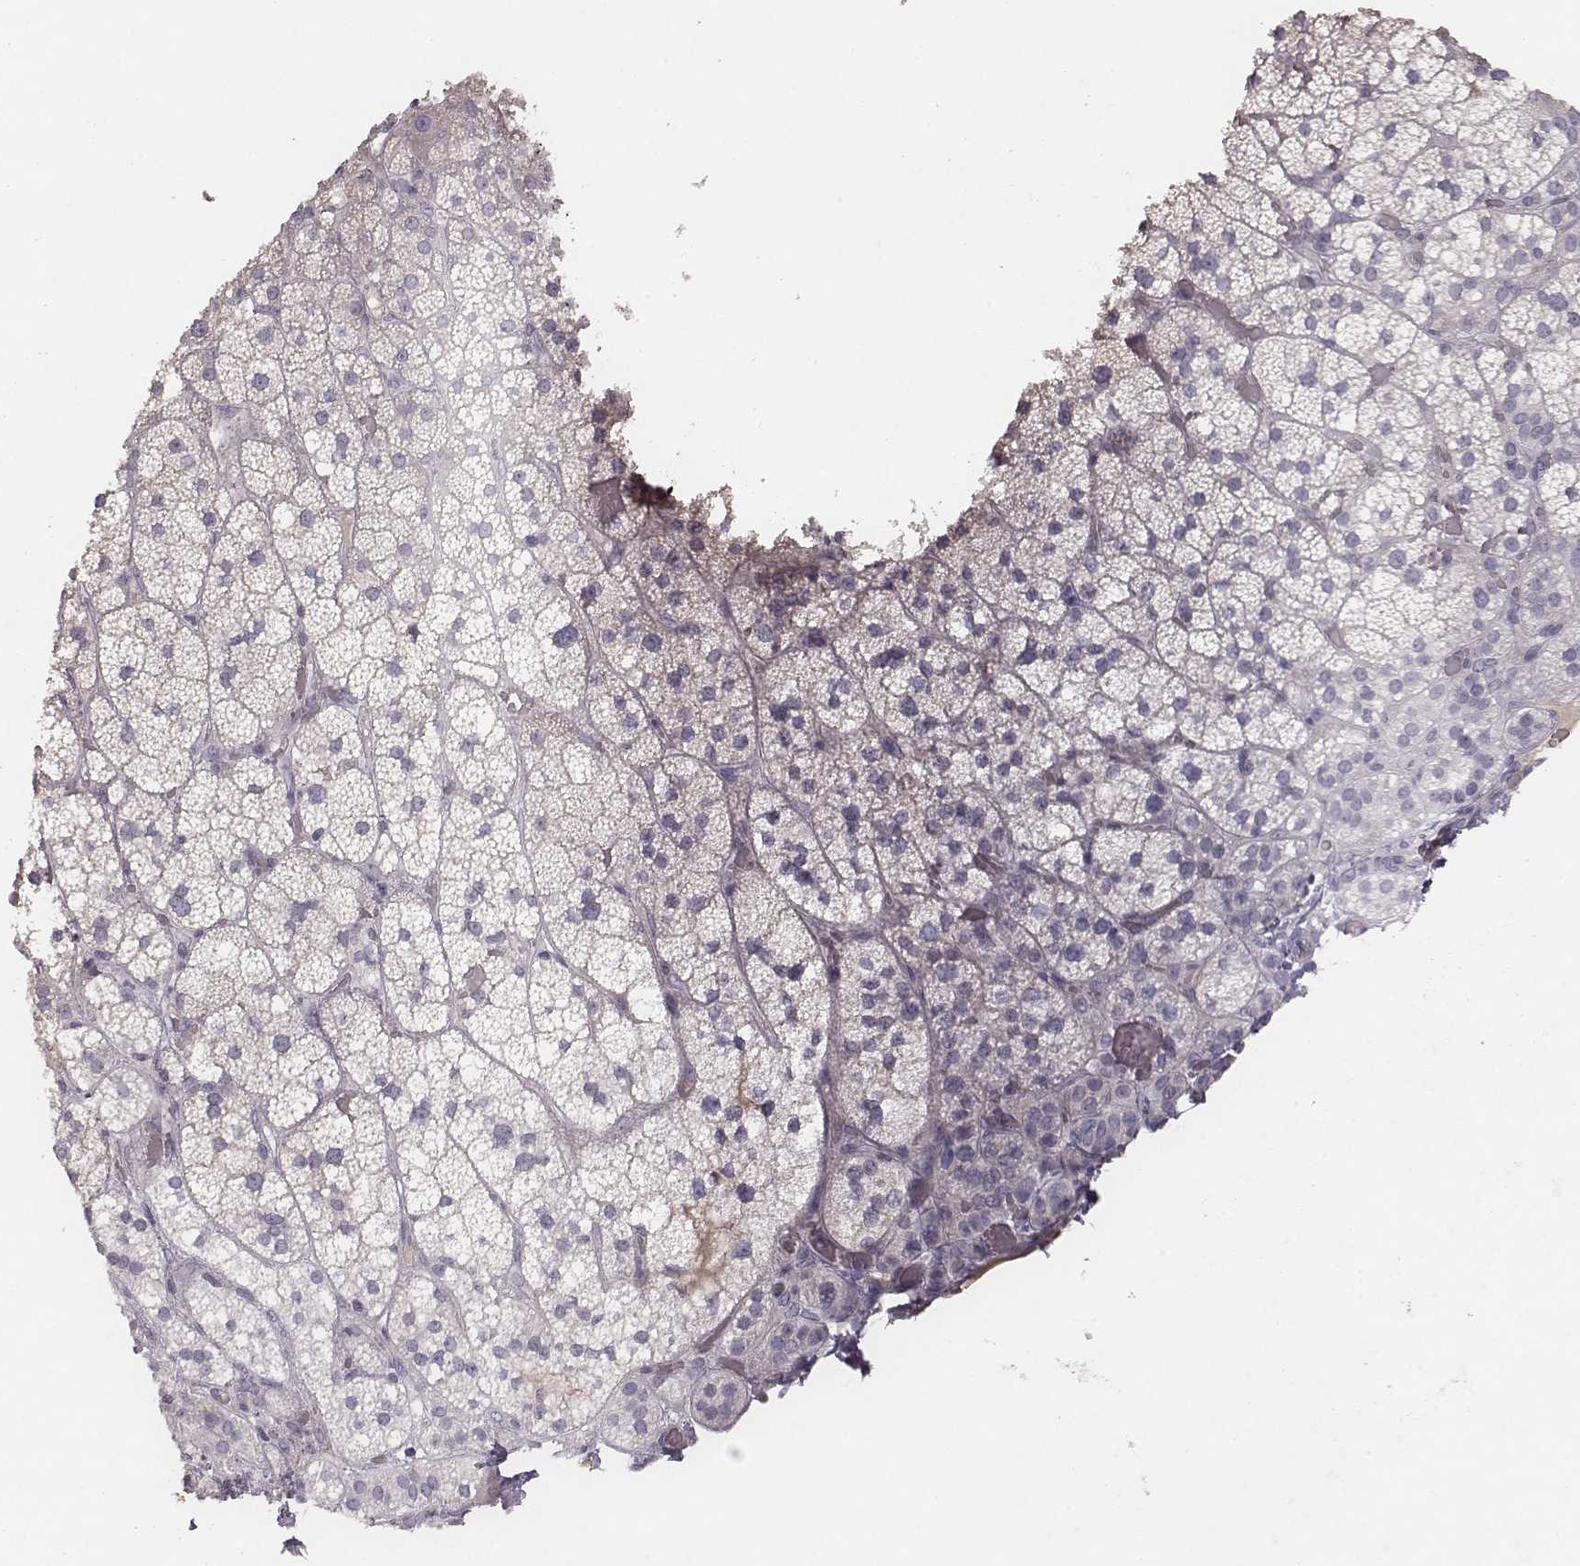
{"staining": {"intensity": "negative", "quantity": "none", "location": "none"}, "tissue": "adrenal gland", "cell_type": "Glandular cells", "image_type": "normal", "snomed": [{"axis": "morphology", "description": "Normal tissue, NOS"}, {"axis": "topography", "description": "Adrenal gland"}], "caption": "This is a histopathology image of immunohistochemistry (IHC) staining of benign adrenal gland, which shows no staining in glandular cells.", "gene": "TLX3", "patient": {"sex": "male", "age": 53}}